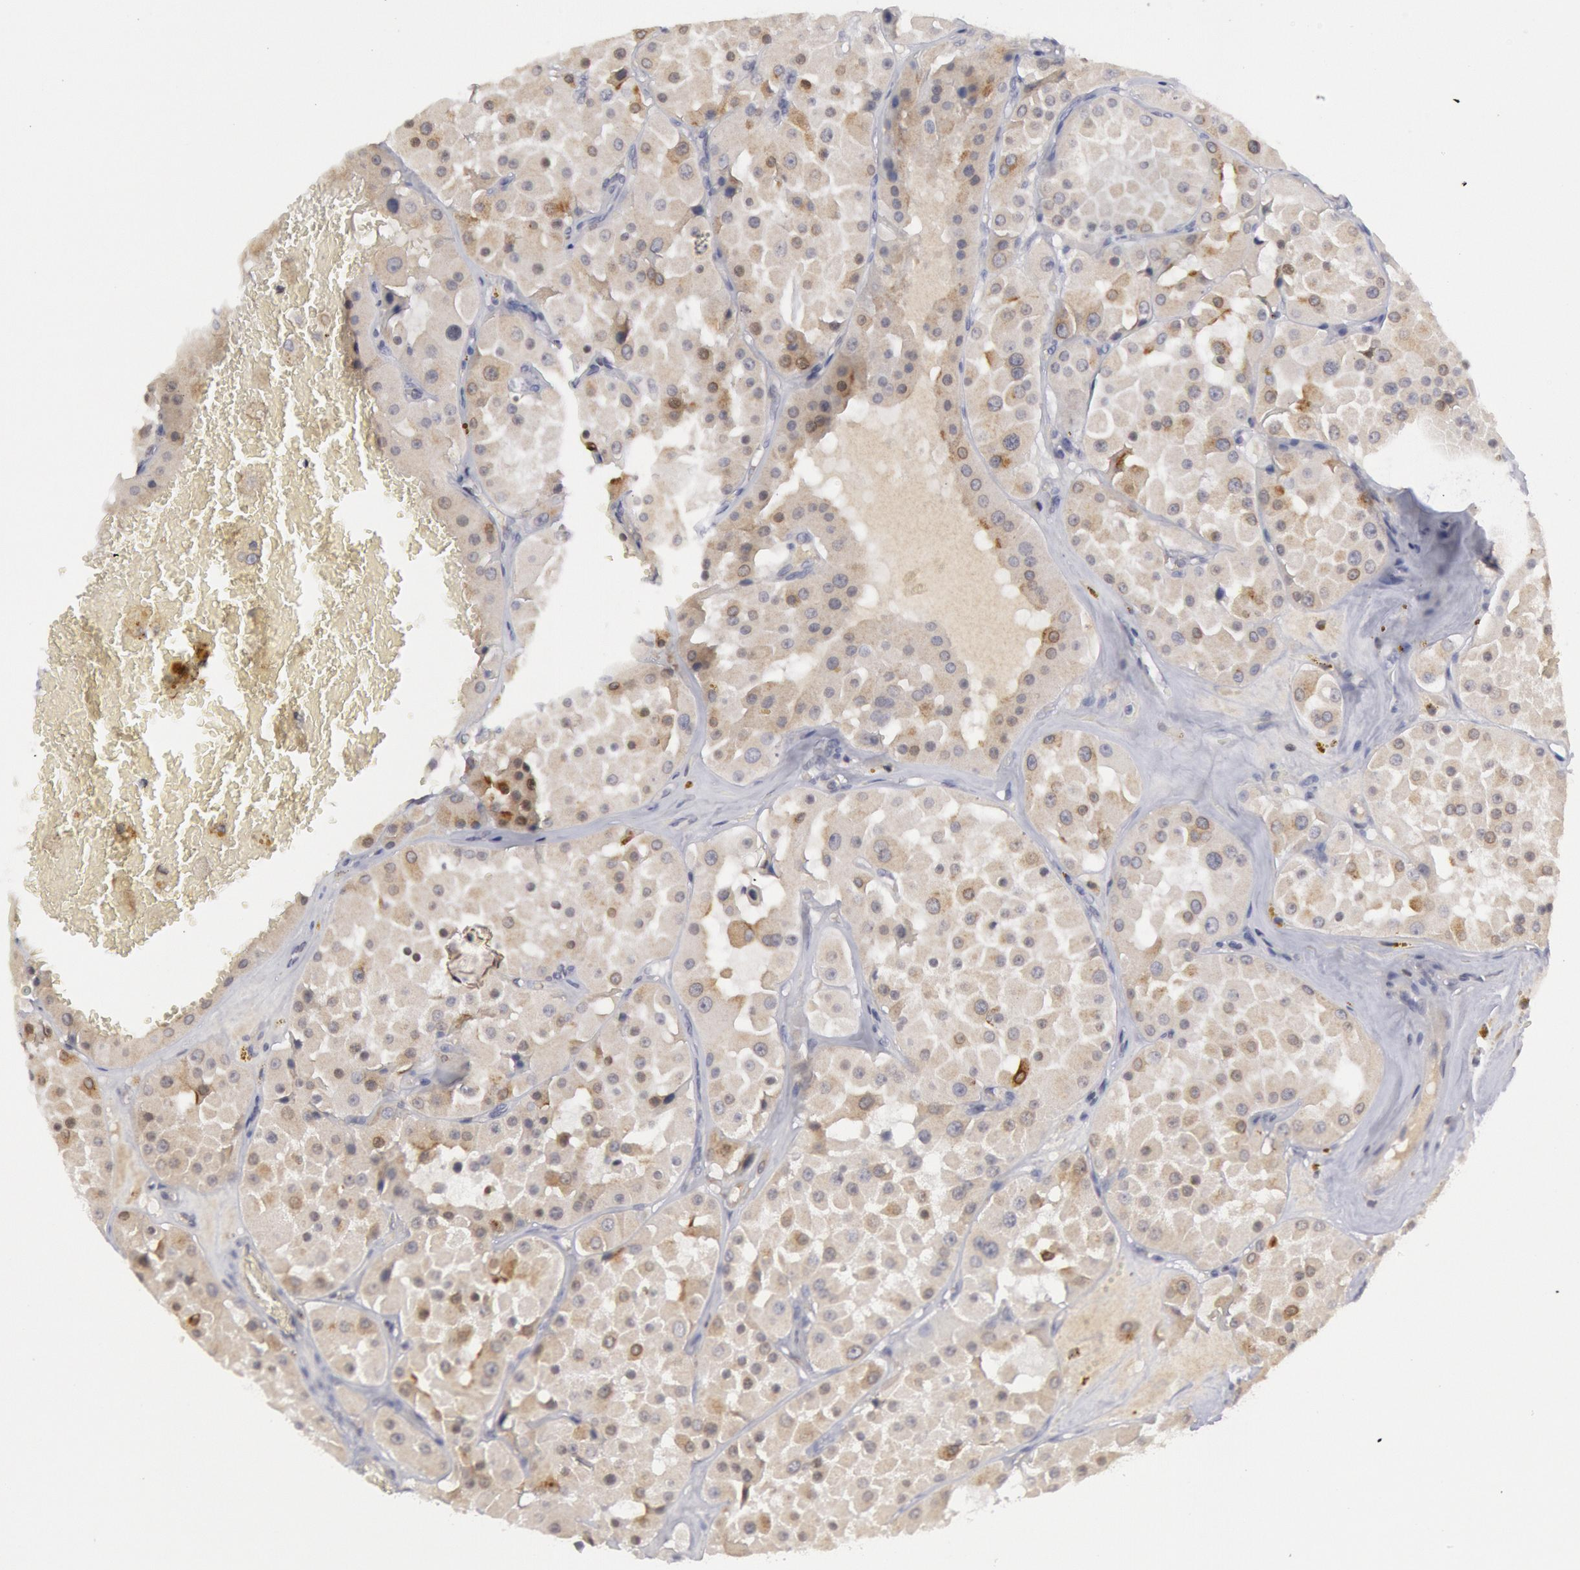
{"staining": {"intensity": "weak", "quantity": "<25%", "location": "cytoplasmic/membranous"}, "tissue": "renal cancer", "cell_type": "Tumor cells", "image_type": "cancer", "snomed": [{"axis": "morphology", "description": "Adenocarcinoma, uncertain malignant potential"}, {"axis": "topography", "description": "Kidney"}], "caption": "Immunohistochemistry (IHC) micrograph of neoplastic tissue: renal cancer stained with DAB (3,3'-diaminobenzidine) reveals no significant protein expression in tumor cells.", "gene": "PTGS2", "patient": {"sex": "male", "age": 63}}